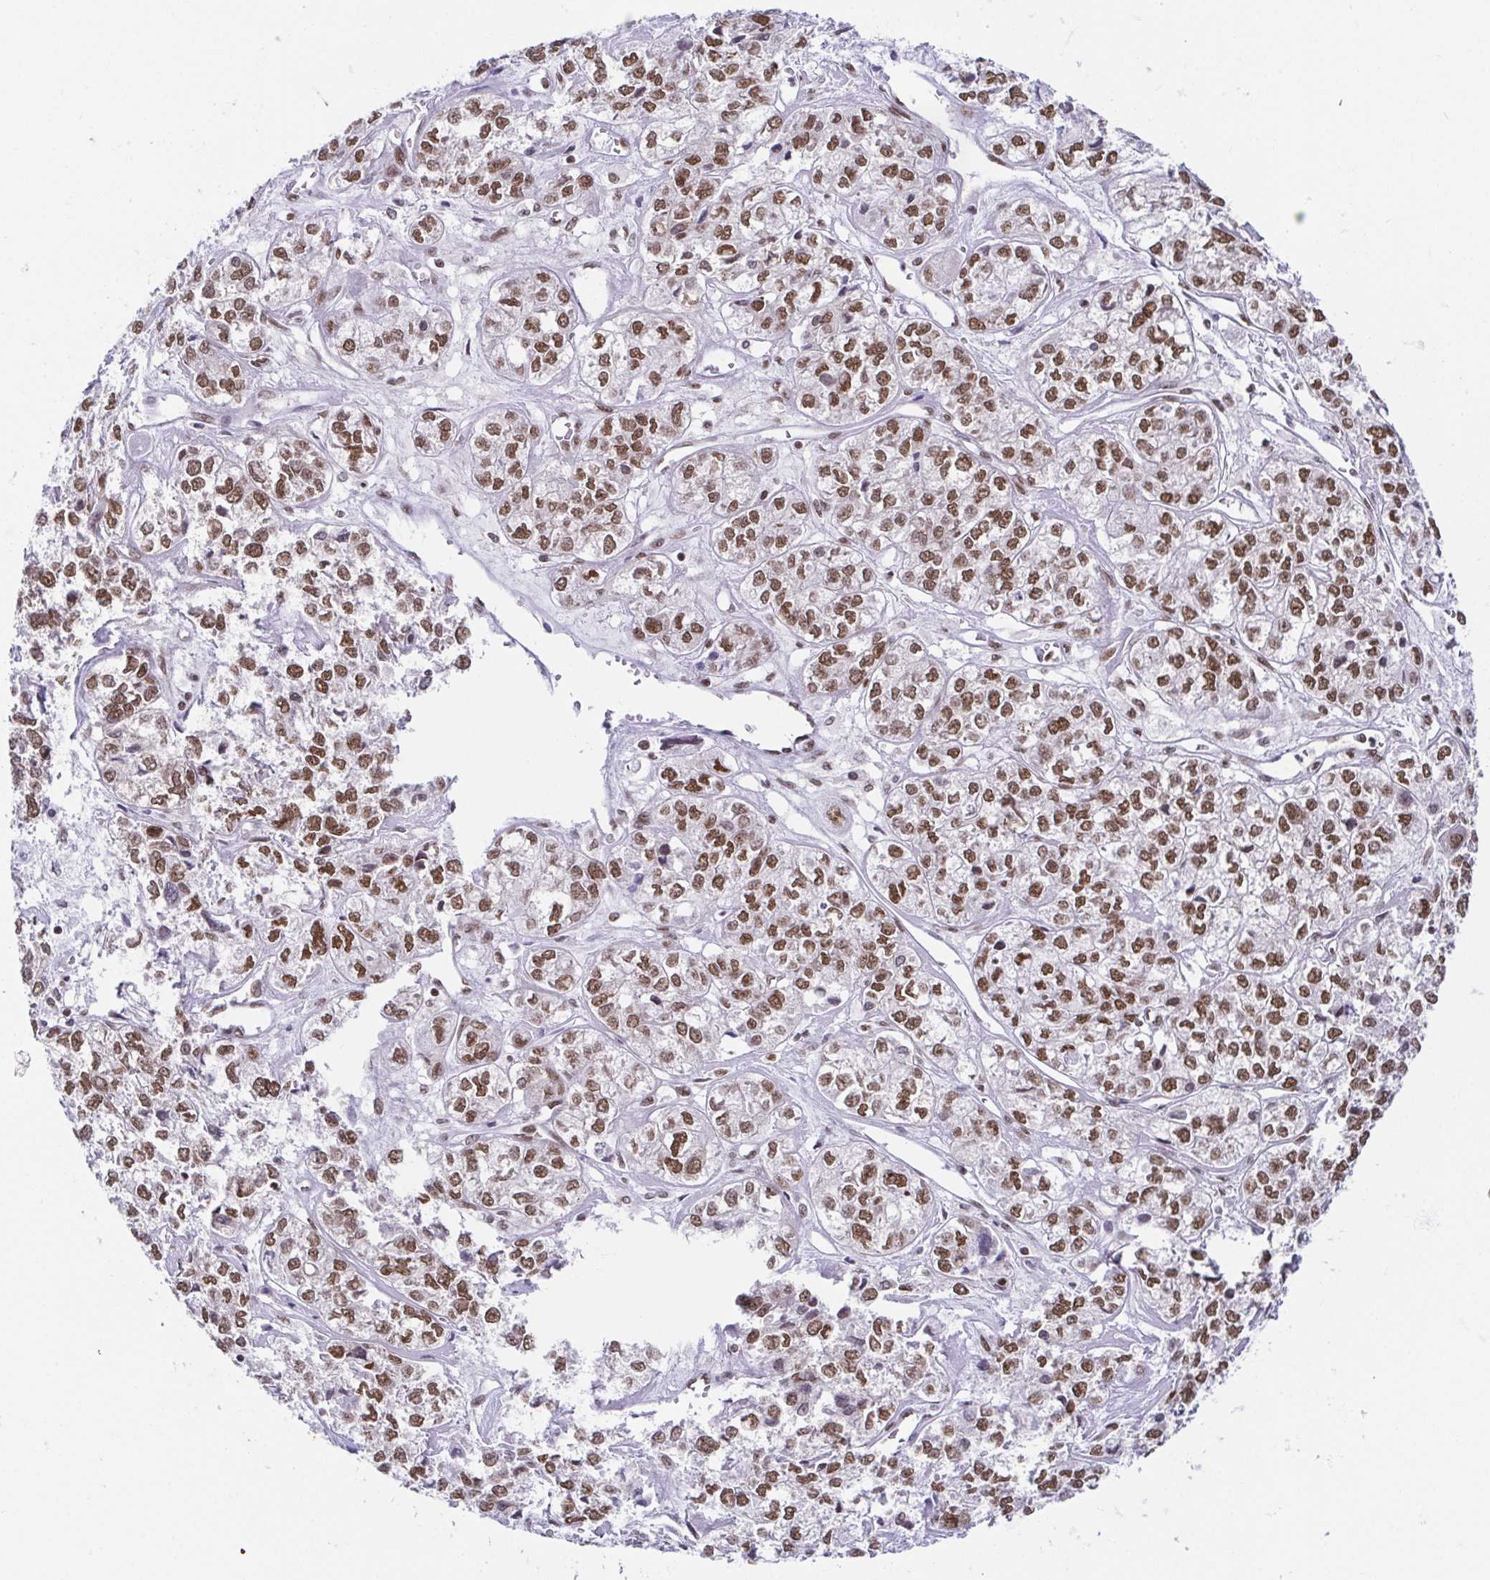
{"staining": {"intensity": "moderate", "quantity": ">75%", "location": "nuclear"}, "tissue": "ovarian cancer", "cell_type": "Tumor cells", "image_type": "cancer", "snomed": [{"axis": "morphology", "description": "Carcinoma, endometroid"}, {"axis": "topography", "description": "Ovary"}], "caption": "About >75% of tumor cells in human ovarian cancer show moderate nuclear protein positivity as visualized by brown immunohistochemical staining.", "gene": "EWSR1", "patient": {"sex": "female", "age": 64}}